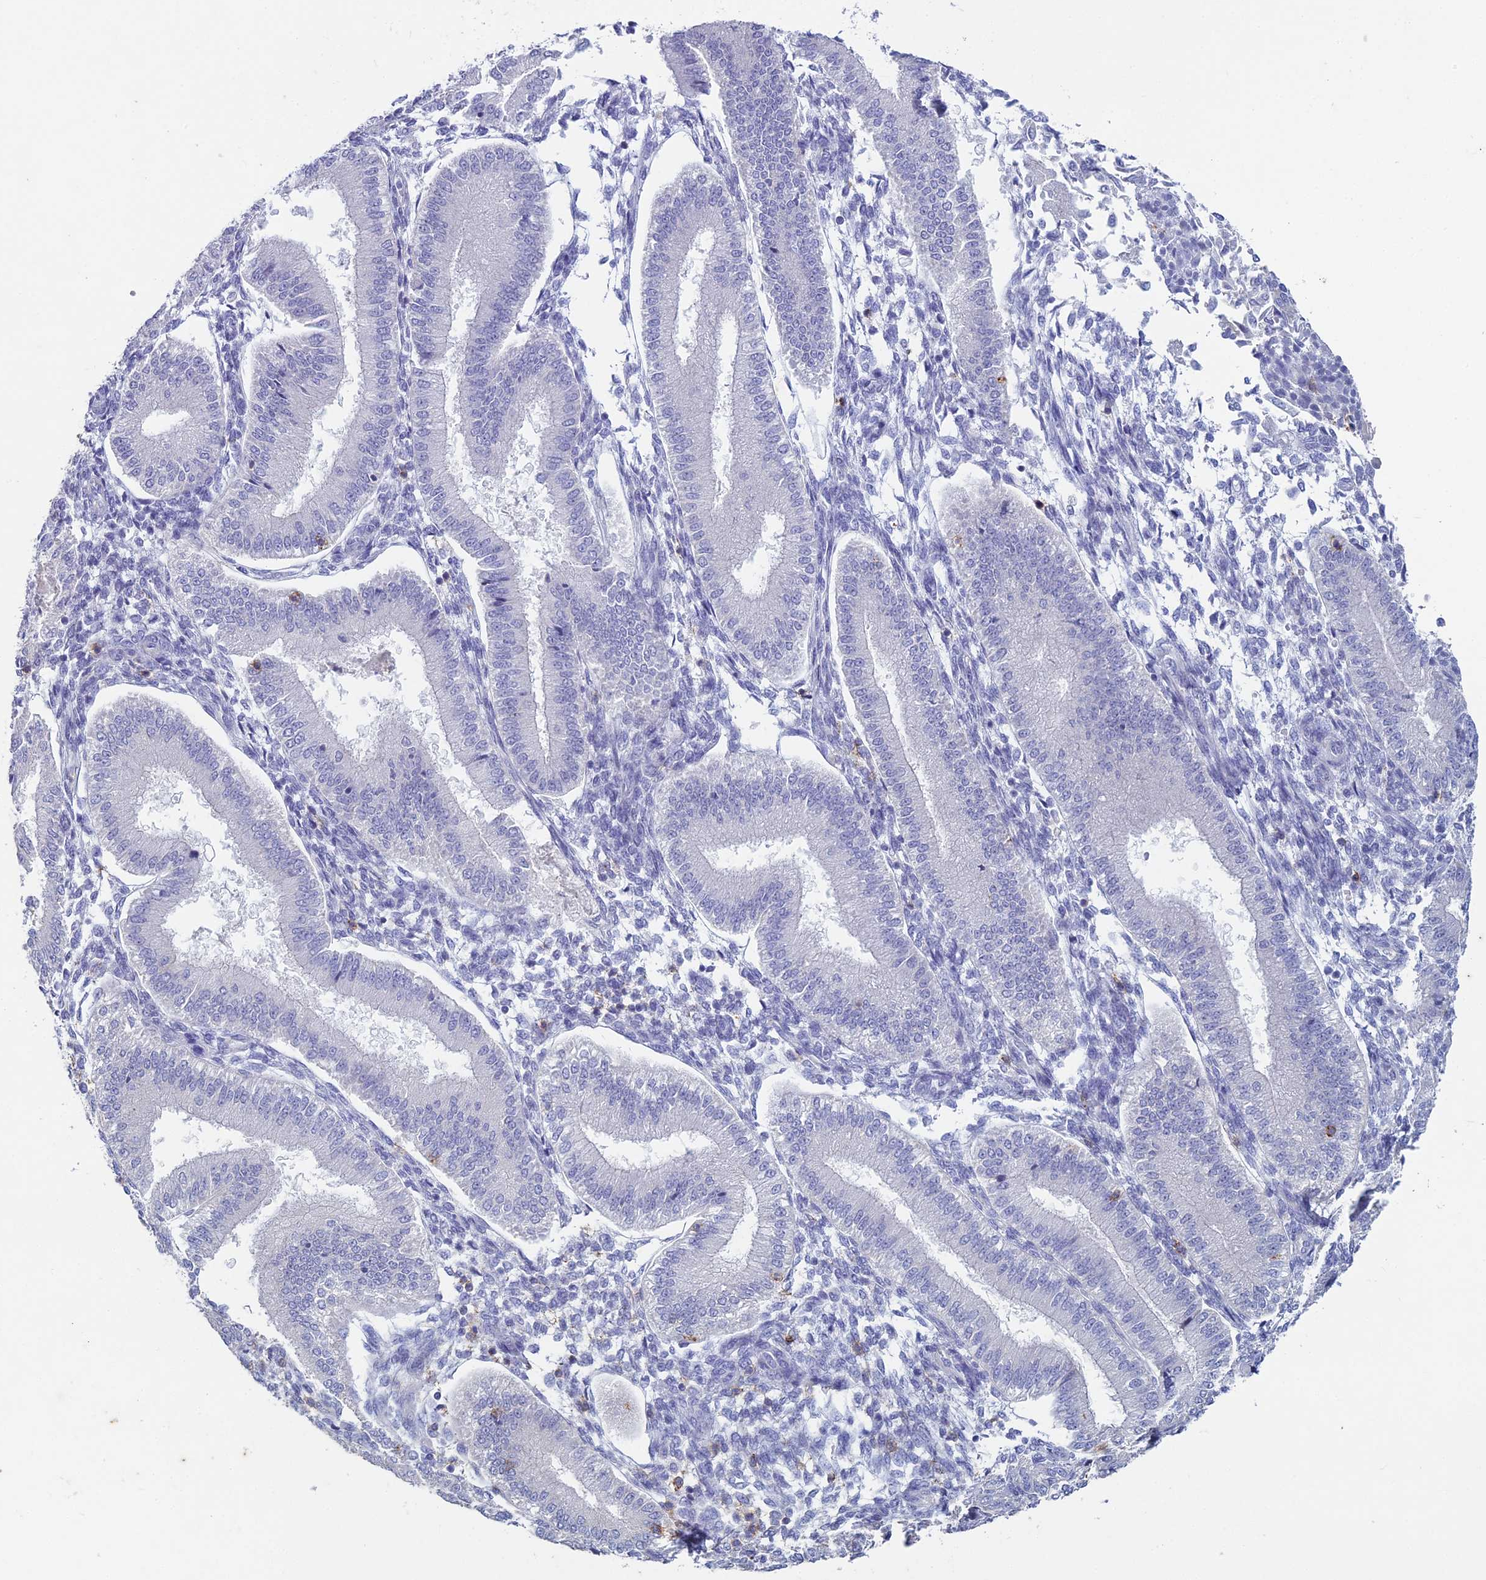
{"staining": {"intensity": "negative", "quantity": "none", "location": "none"}, "tissue": "endometrium", "cell_type": "Cells in endometrial stroma", "image_type": "normal", "snomed": [{"axis": "morphology", "description": "Normal tissue, NOS"}, {"axis": "topography", "description": "Endometrium"}], "caption": "This is an IHC photomicrograph of benign human endometrium. There is no positivity in cells in endometrial stroma.", "gene": "NCAM1", "patient": {"sex": "female", "age": 39}}